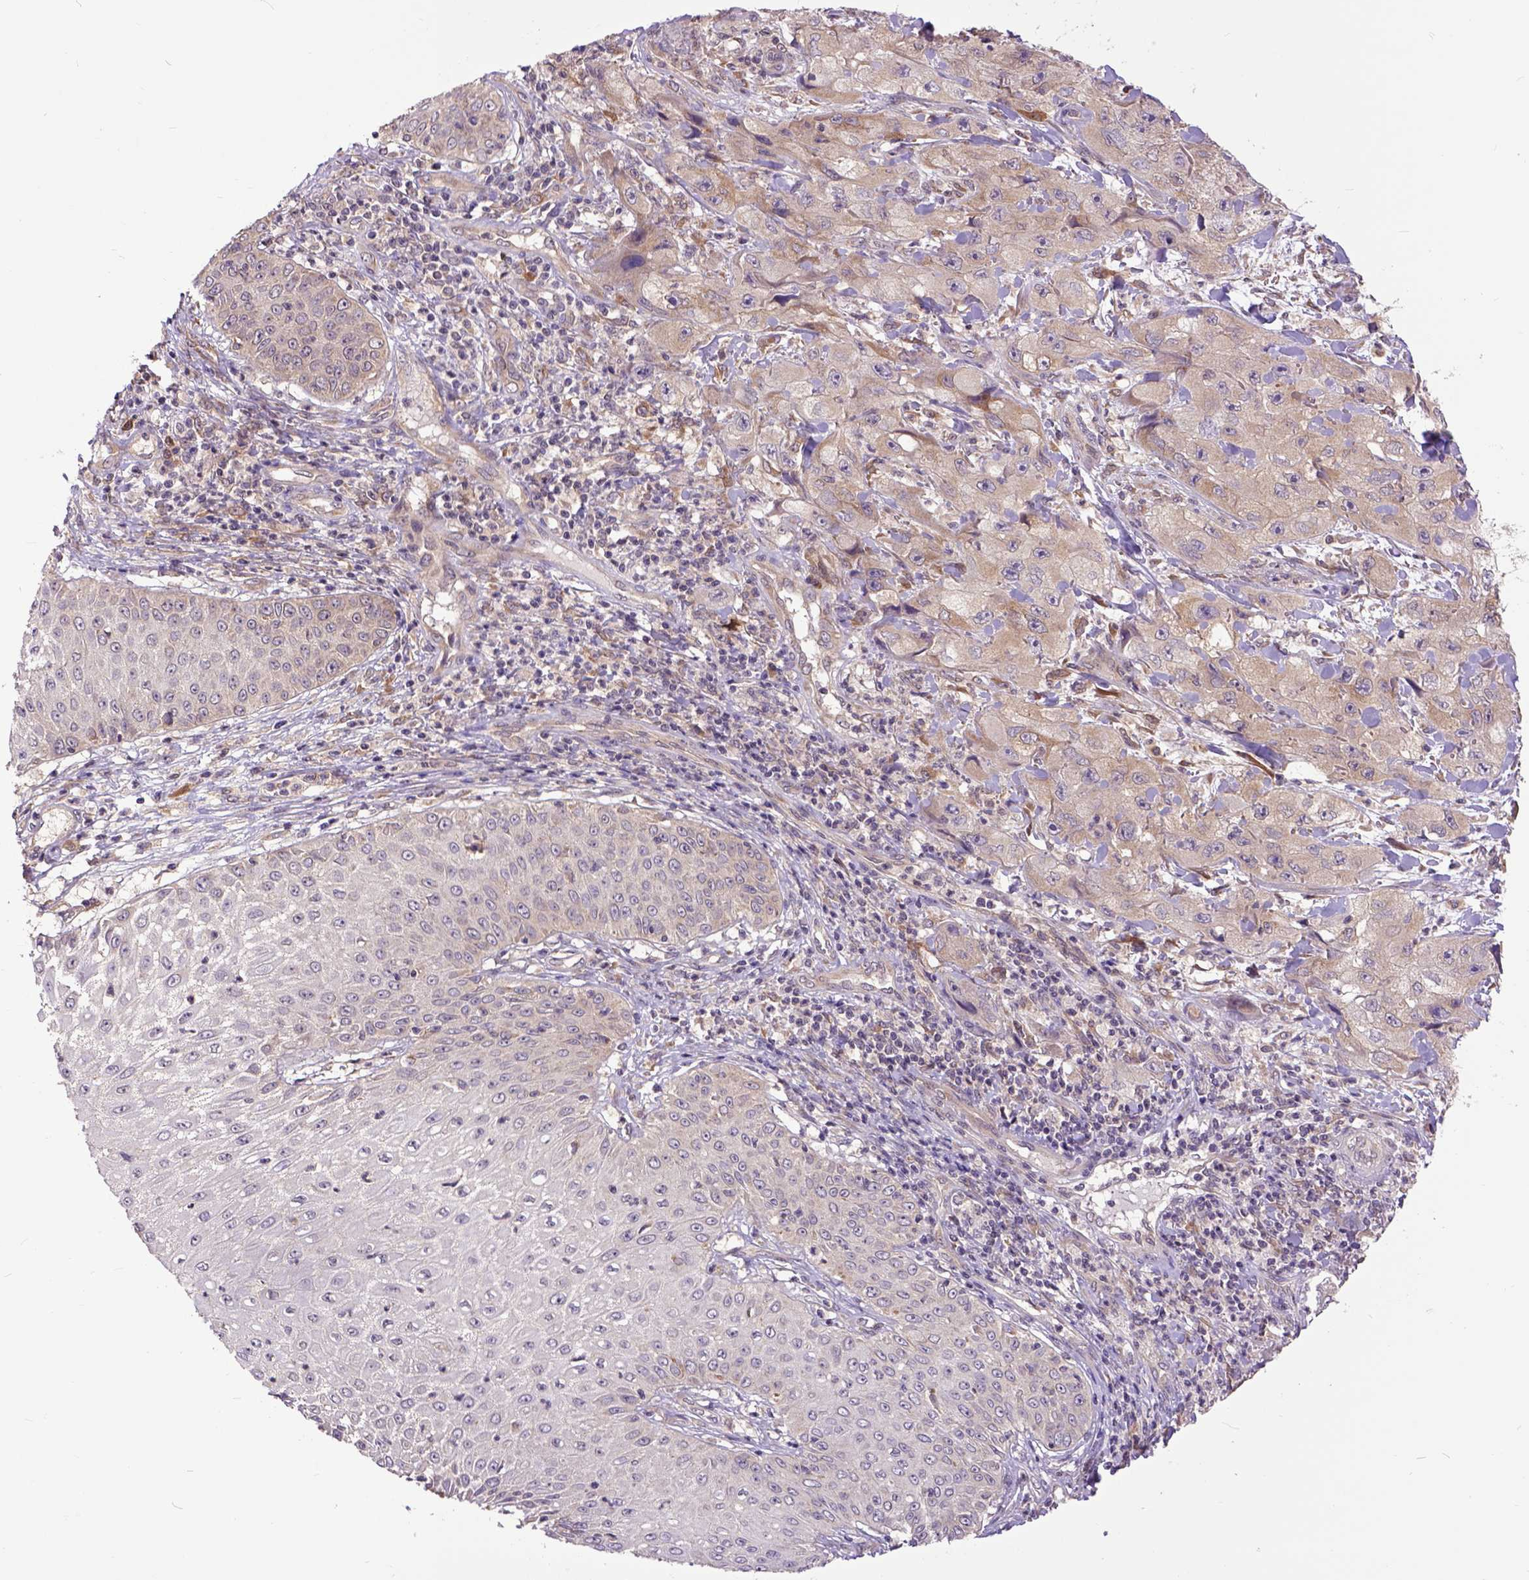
{"staining": {"intensity": "weak", "quantity": ">75%", "location": "cytoplasmic/membranous"}, "tissue": "skin cancer", "cell_type": "Tumor cells", "image_type": "cancer", "snomed": [{"axis": "morphology", "description": "Squamous cell carcinoma, NOS"}, {"axis": "topography", "description": "Skin"}, {"axis": "topography", "description": "Subcutis"}], "caption": "The micrograph displays immunohistochemical staining of skin cancer (squamous cell carcinoma). There is weak cytoplasmic/membranous positivity is present in about >75% of tumor cells.", "gene": "ARL1", "patient": {"sex": "male", "age": 73}}